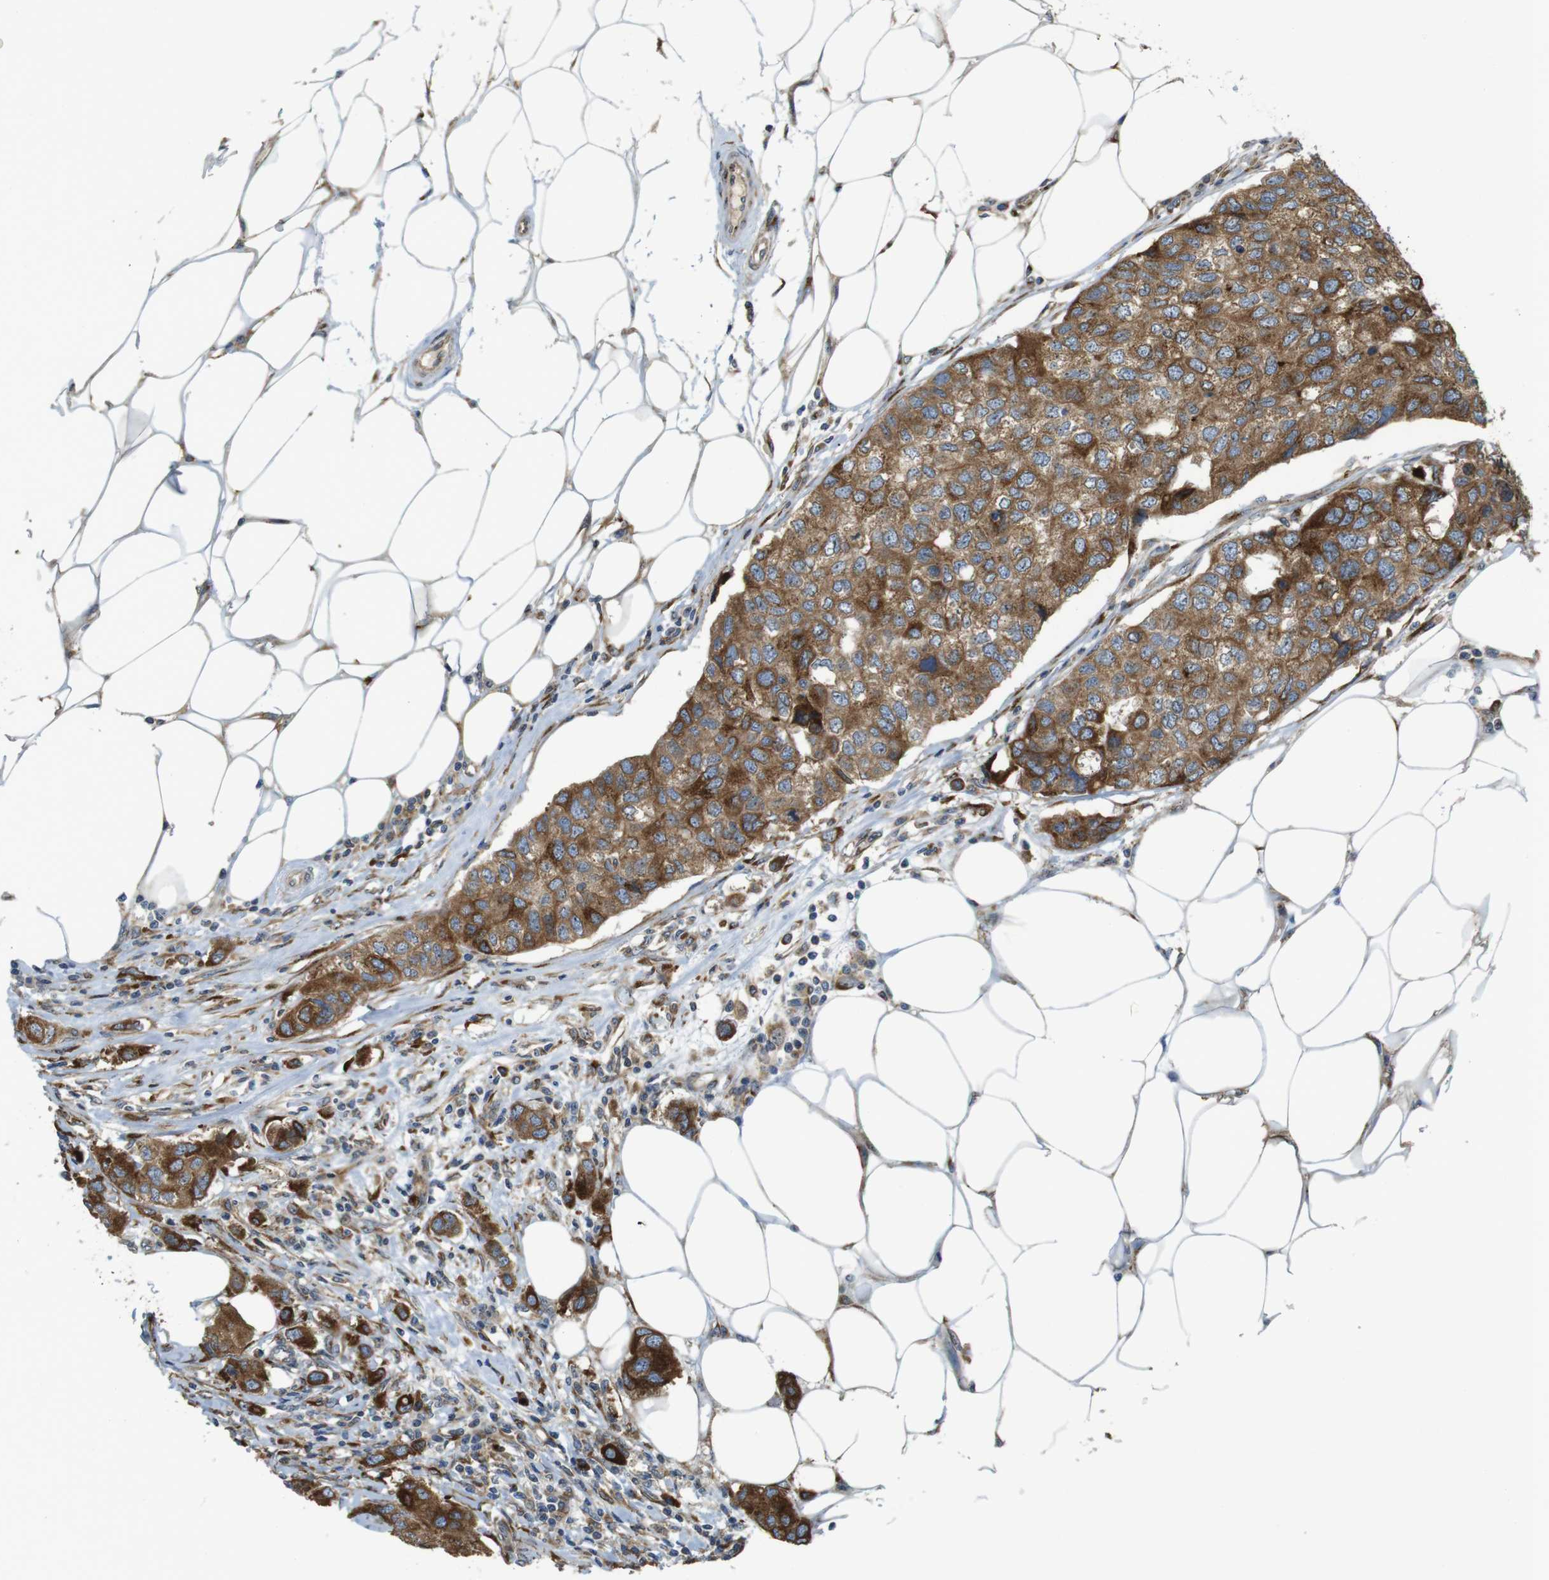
{"staining": {"intensity": "moderate", "quantity": ">75%", "location": "cytoplasmic/membranous"}, "tissue": "breast cancer", "cell_type": "Tumor cells", "image_type": "cancer", "snomed": [{"axis": "morphology", "description": "Duct carcinoma"}, {"axis": "topography", "description": "Breast"}], "caption": "Tumor cells exhibit medium levels of moderate cytoplasmic/membranous positivity in about >75% of cells in human intraductal carcinoma (breast).", "gene": "TMEM143", "patient": {"sex": "female", "age": 50}}